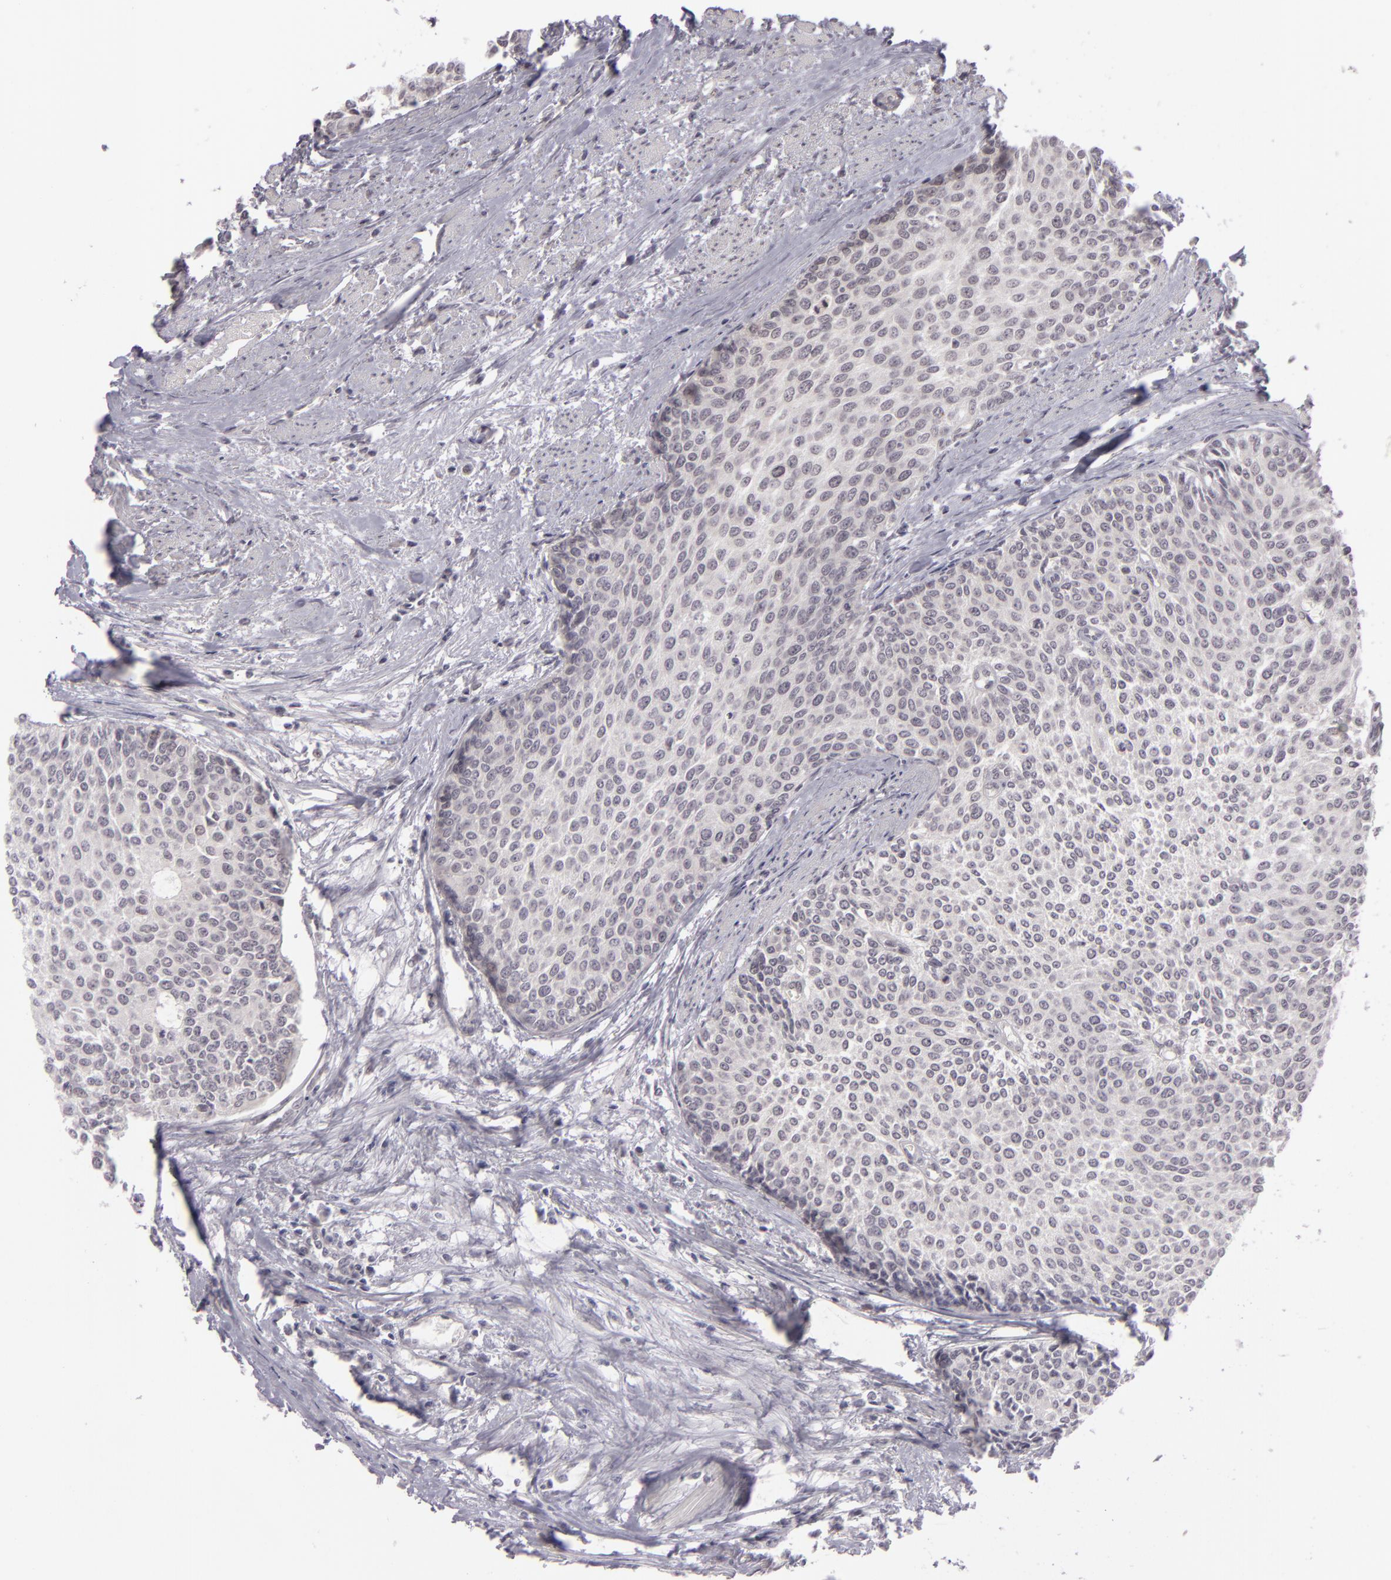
{"staining": {"intensity": "negative", "quantity": "none", "location": "none"}, "tissue": "urothelial cancer", "cell_type": "Tumor cells", "image_type": "cancer", "snomed": [{"axis": "morphology", "description": "Urothelial carcinoma, Low grade"}, {"axis": "topography", "description": "Urinary bladder"}], "caption": "A high-resolution image shows IHC staining of low-grade urothelial carcinoma, which displays no significant expression in tumor cells. (DAB immunohistochemistry (IHC) visualized using brightfield microscopy, high magnification).", "gene": "ZNF205", "patient": {"sex": "female", "age": 73}}